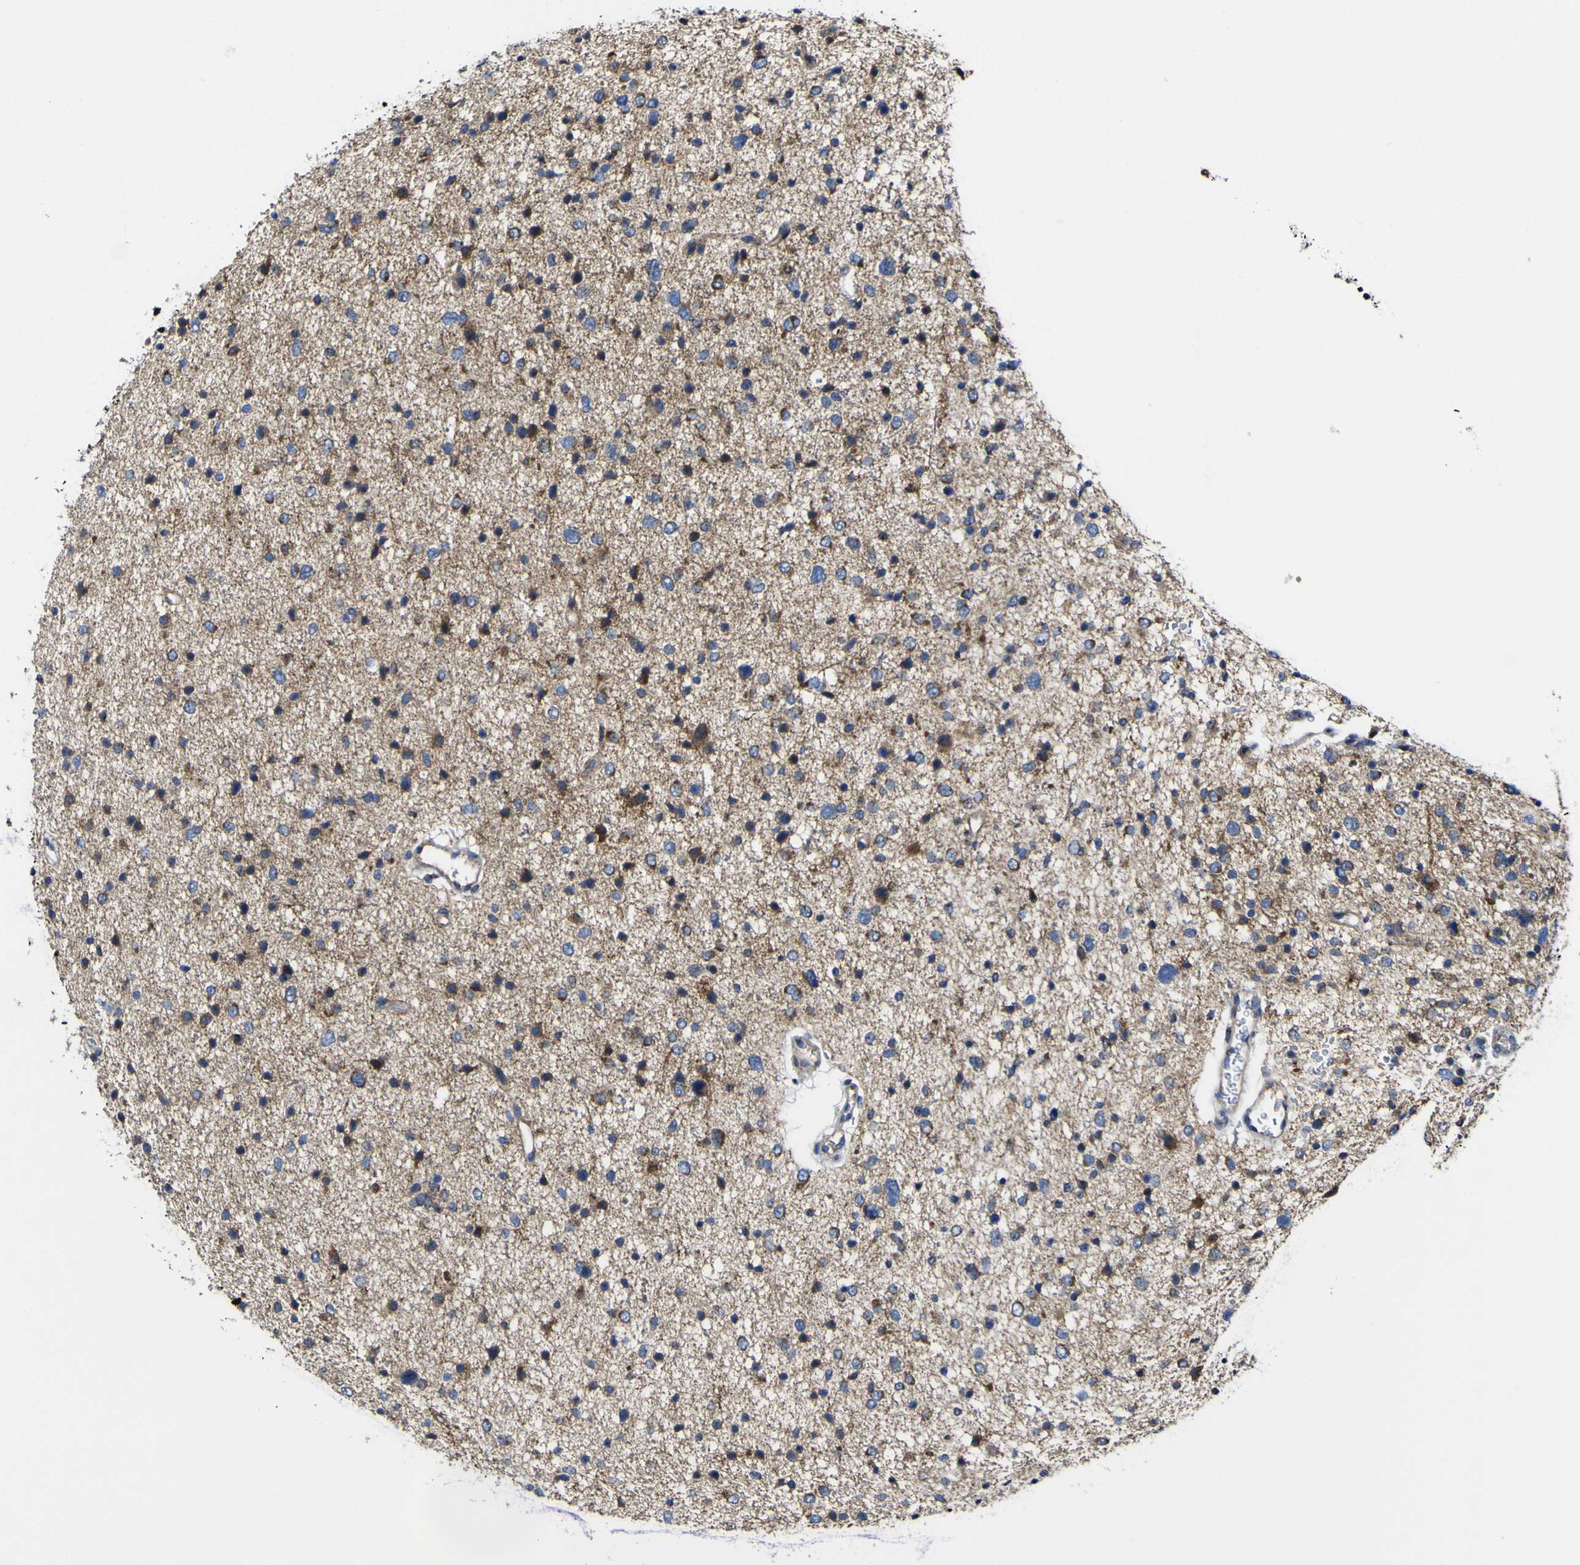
{"staining": {"intensity": "moderate", "quantity": "25%-75%", "location": "cytoplasmic/membranous"}, "tissue": "glioma", "cell_type": "Tumor cells", "image_type": "cancer", "snomed": [{"axis": "morphology", "description": "Glioma, malignant, Low grade"}, {"axis": "topography", "description": "Brain"}], "caption": "This image exhibits immunohistochemistry staining of human malignant low-grade glioma, with medium moderate cytoplasmic/membranous staining in approximately 25%-75% of tumor cells.", "gene": "CCDC90B", "patient": {"sex": "female", "age": 37}}